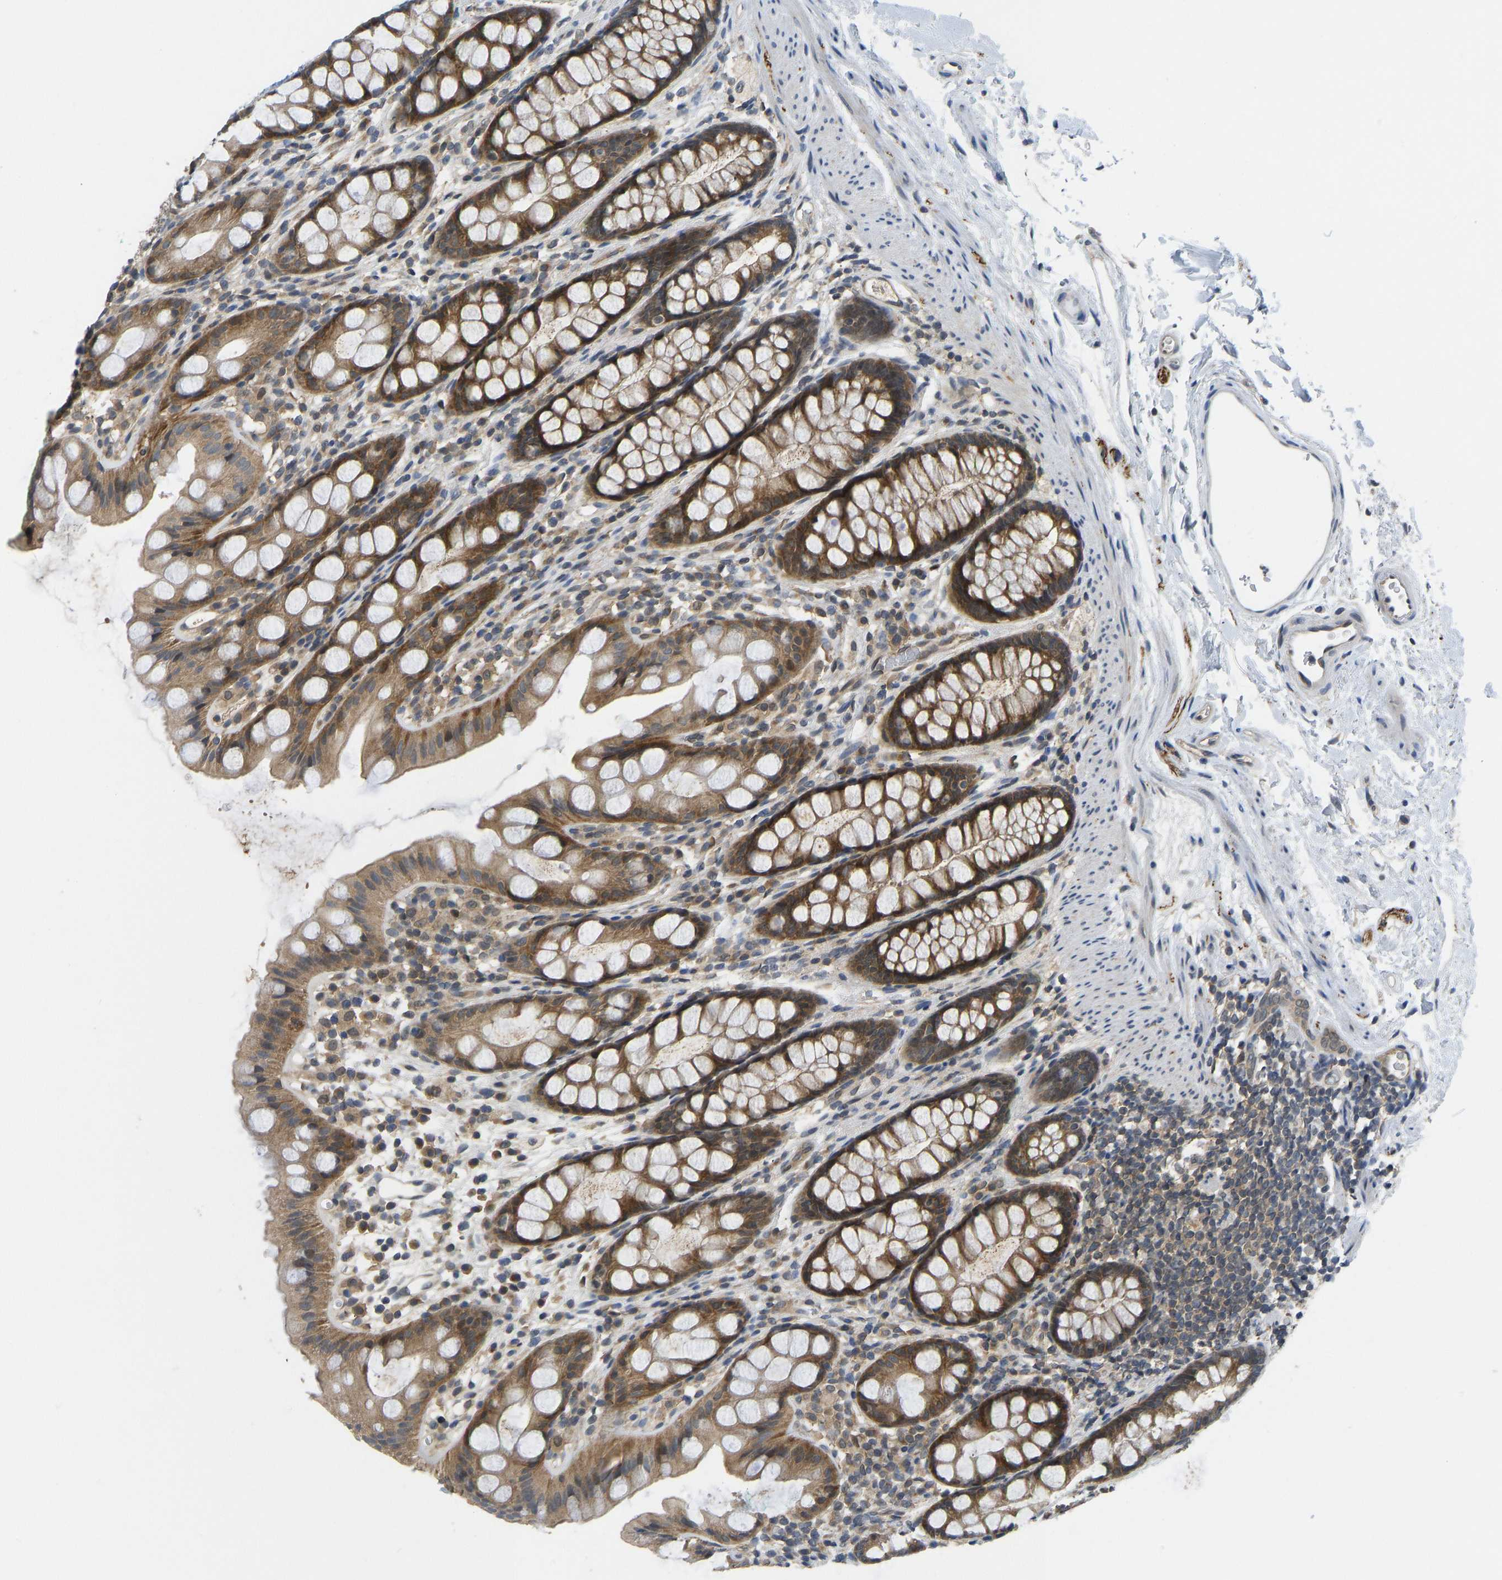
{"staining": {"intensity": "strong", "quantity": ">75%", "location": "cytoplasmic/membranous"}, "tissue": "rectum", "cell_type": "Glandular cells", "image_type": "normal", "snomed": [{"axis": "morphology", "description": "Normal tissue, NOS"}, {"axis": "topography", "description": "Rectum"}], "caption": "Immunohistochemical staining of unremarkable human rectum shows strong cytoplasmic/membranous protein staining in approximately >75% of glandular cells.", "gene": "NDRG3", "patient": {"sex": "female", "age": 65}}